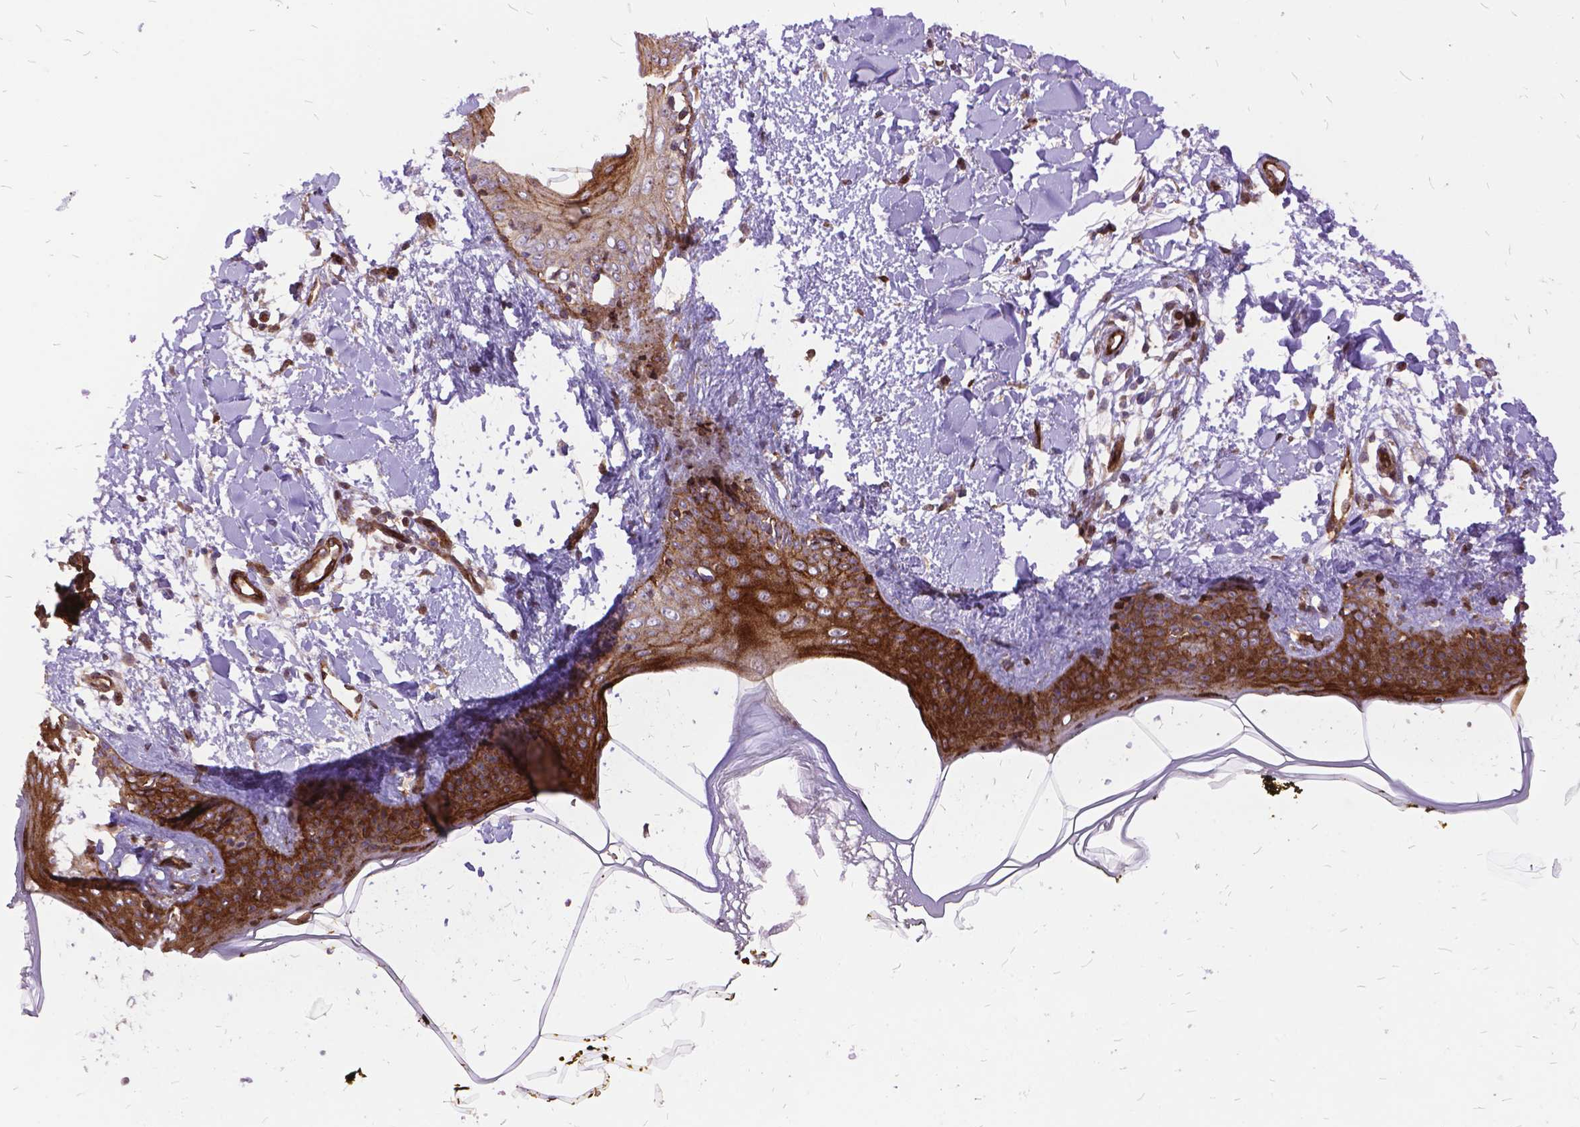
{"staining": {"intensity": "moderate", "quantity": ">75%", "location": "cytoplasmic/membranous"}, "tissue": "skin", "cell_type": "Fibroblasts", "image_type": "normal", "snomed": [{"axis": "morphology", "description": "Normal tissue, NOS"}, {"axis": "topography", "description": "Skin"}], "caption": "Skin stained for a protein exhibits moderate cytoplasmic/membranous positivity in fibroblasts. (Brightfield microscopy of DAB IHC at high magnification).", "gene": "GRB7", "patient": {"sex": "female", "age": 34}}